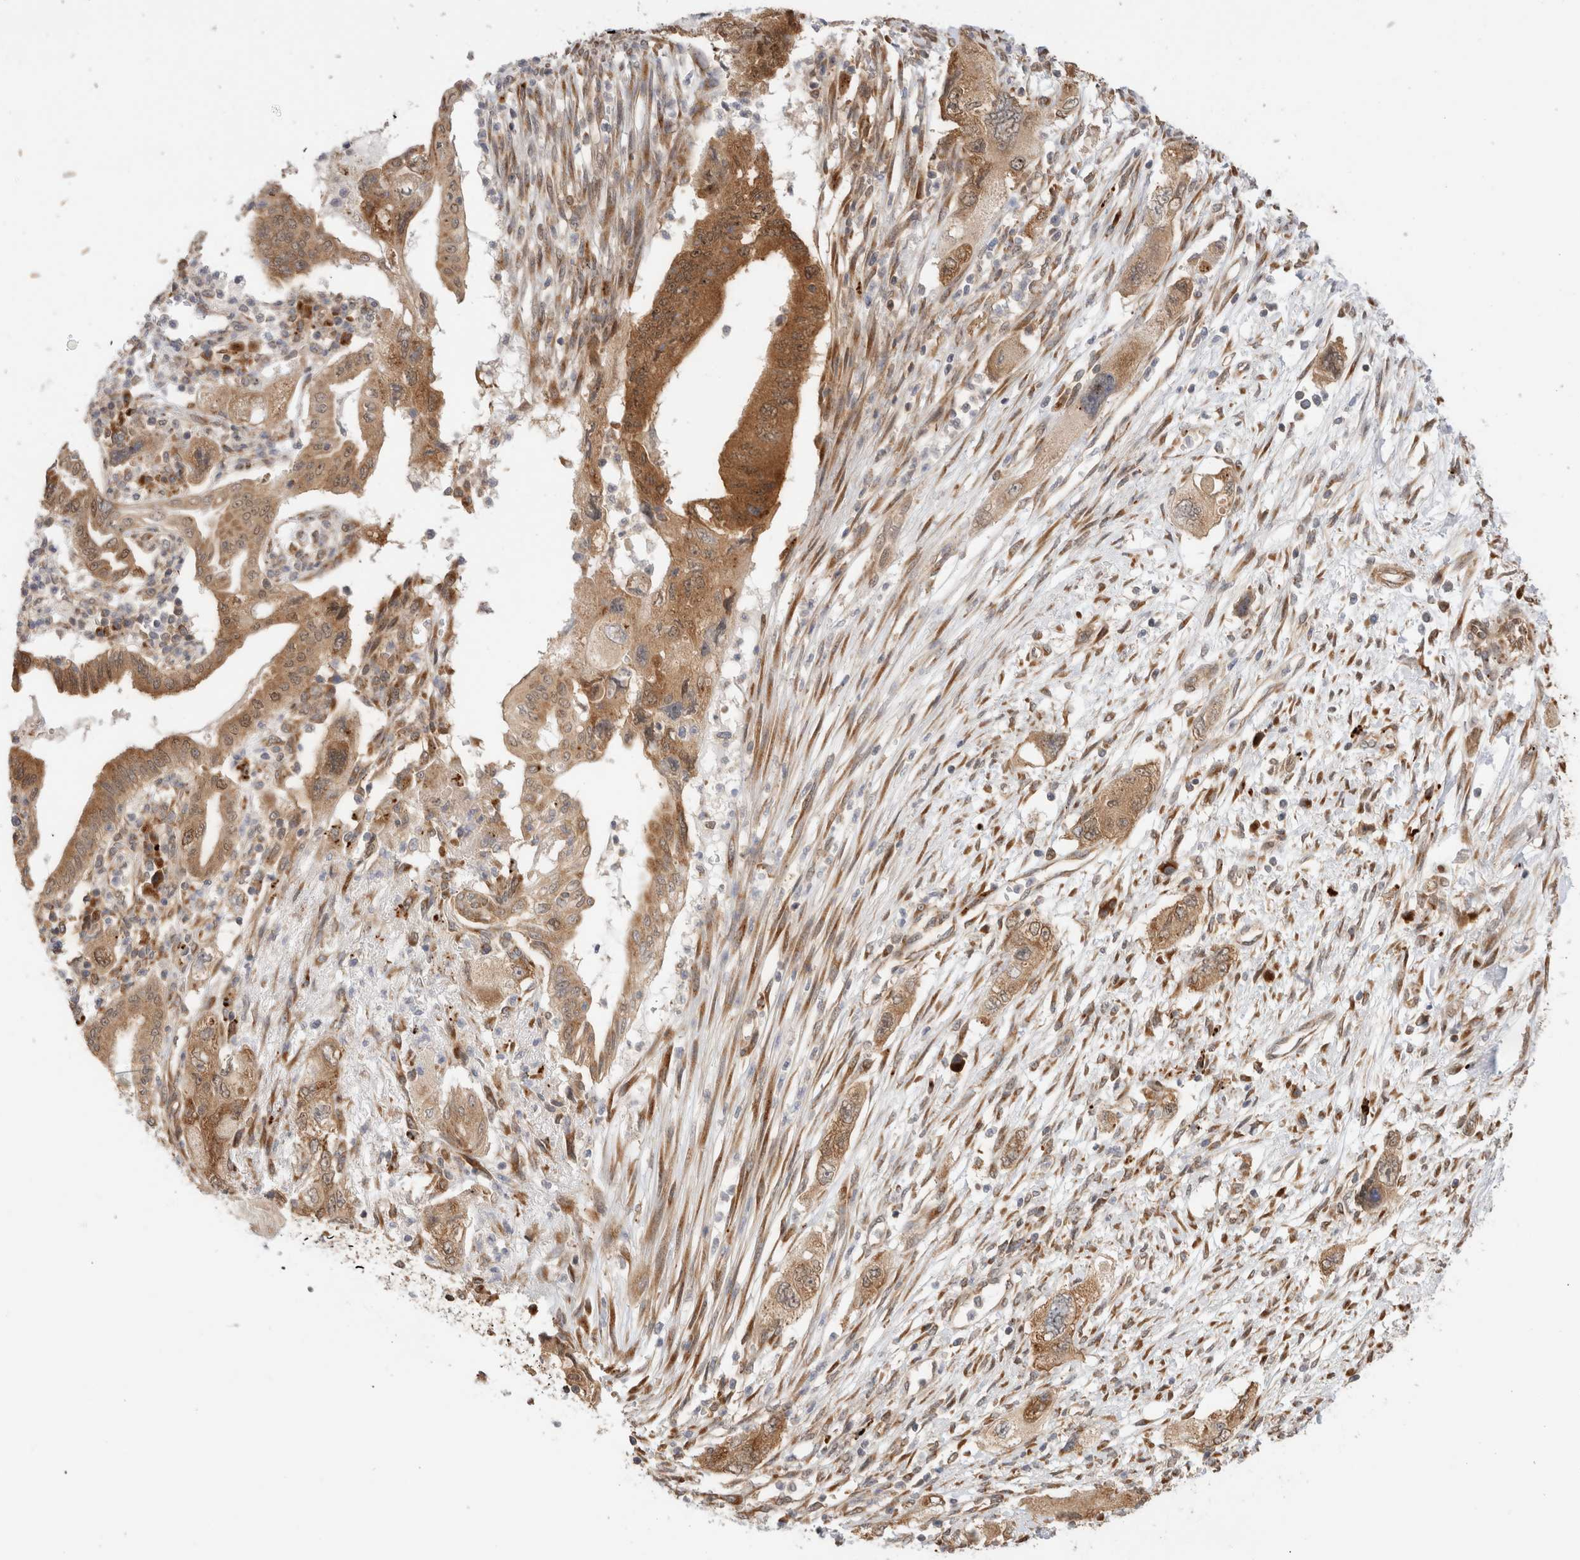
{"staining": {"intensity": "moderate", "quantity": ">75%", "location": "cytoplasmic/membranous"}, "tissue": "pancreatic cancer", "cell_type": "Tumor cells", "image_type": "cancer", "snomed": [{"axis": "morphology", "description": "Adenocarcinoma, NOS"}, {"axis": "topography", "description": "Pancreas"}], "caption": "A histopathology image showing moderate cytoplasmic/membranous expression in approximately >75% of tumor cells in adenocarcinoma (pancreatic), as visualized by brown immunohistochemical staining.", "gene": "ACTL9", "patient": {"sex": "female", "age": 73}}